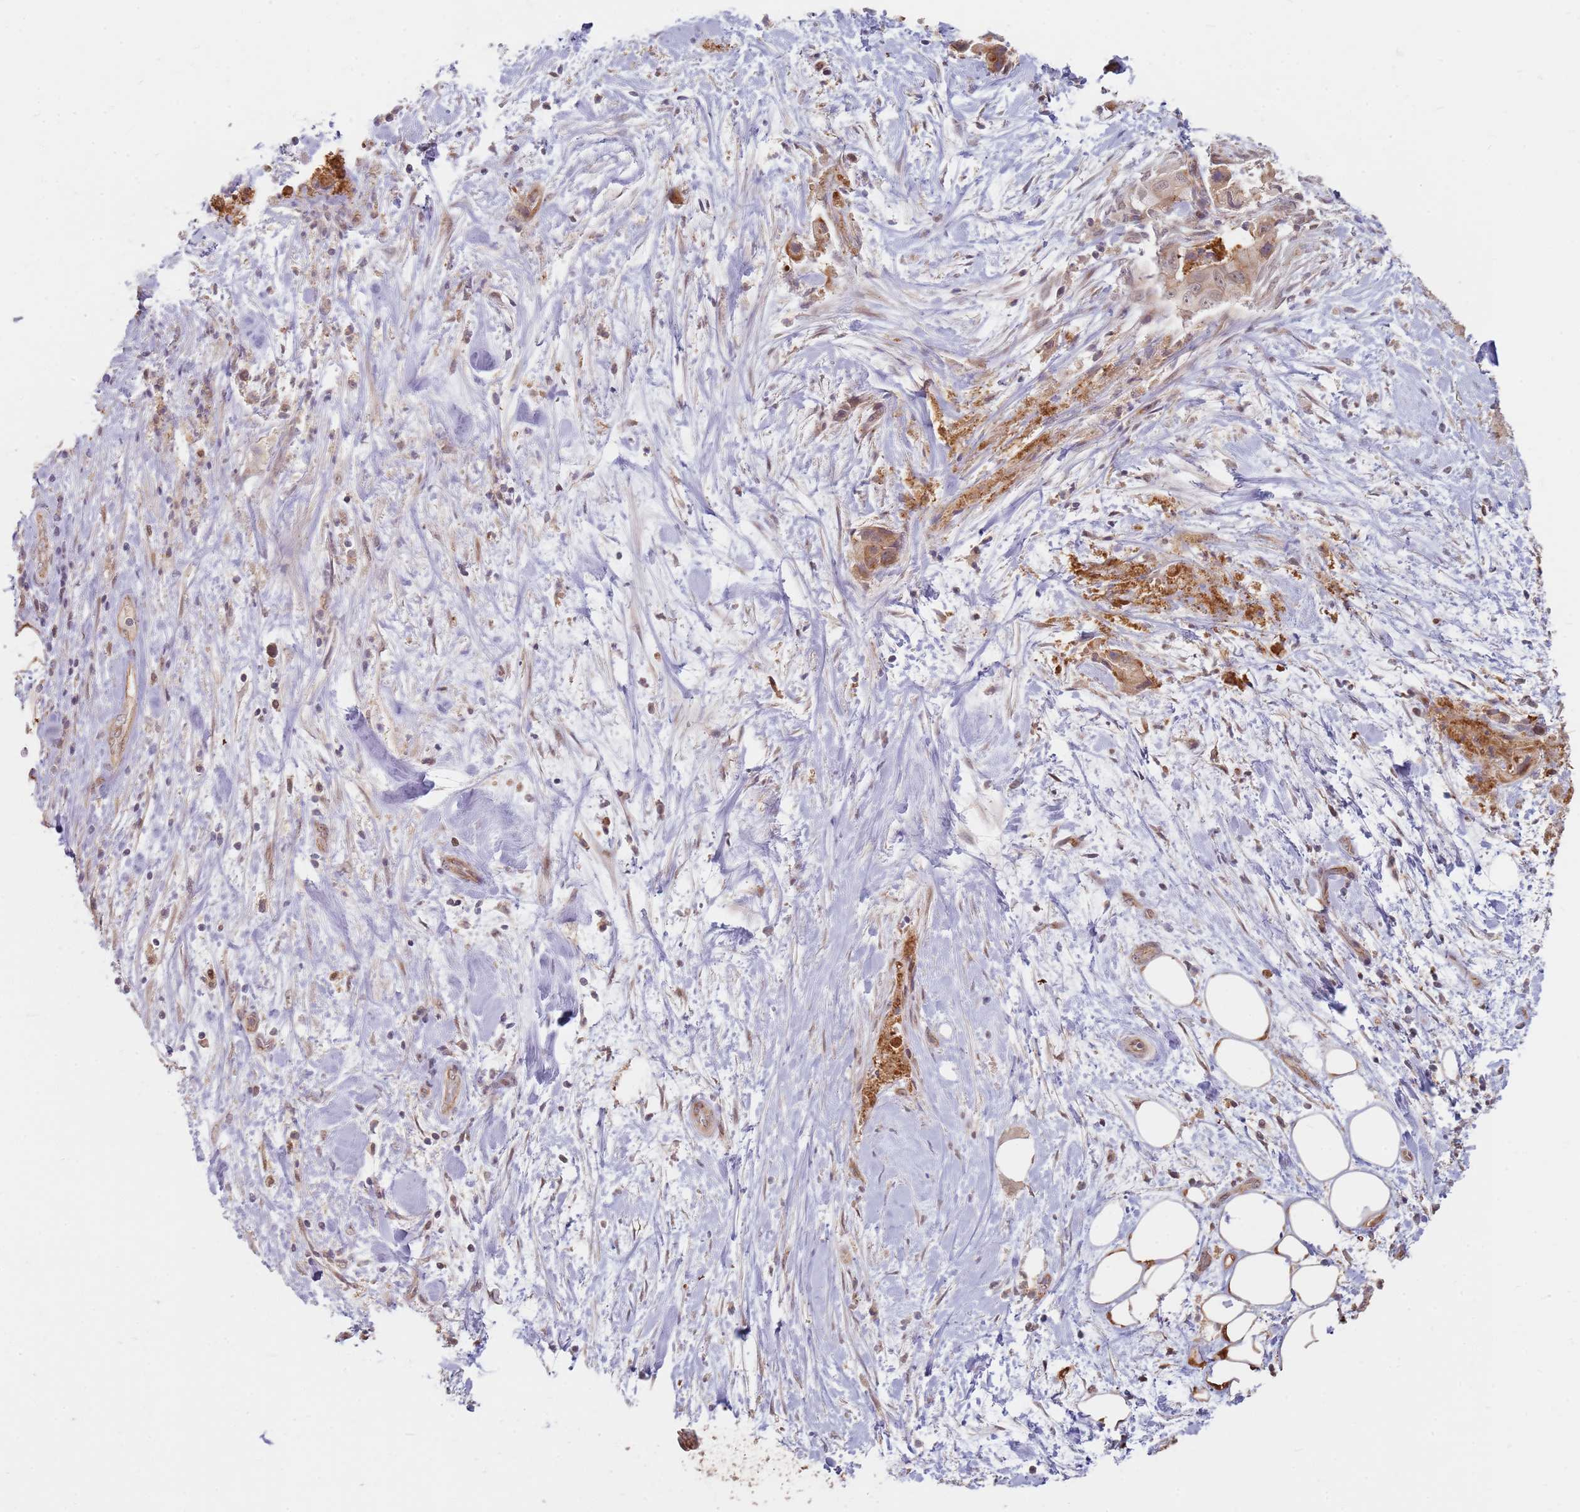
{"staining": {"intensity": "moderate", "quantity": ">75%", "location": "cytoplasmic/membranous"}, "tissue": "pancreatic cancer", "cell_type": "Tumor cells", "image_type": "cancer", "snomed": [{"axis": "morphology", "description": "Adenocarcinoma, NOS"}, {"axis": "topography", "description": "Pancreas"}], "caption": "This histopathology image displays pancreatic cancer (adenocarcinoma) stained with IHC to label a protein in brown. The cytoplasmic/membranous of tumor cells show moderate positivity for the protein. Nuclei are counter-stained blue.", "gene": "MPEG1", "patient": {"sex": "female", "age": 78}}